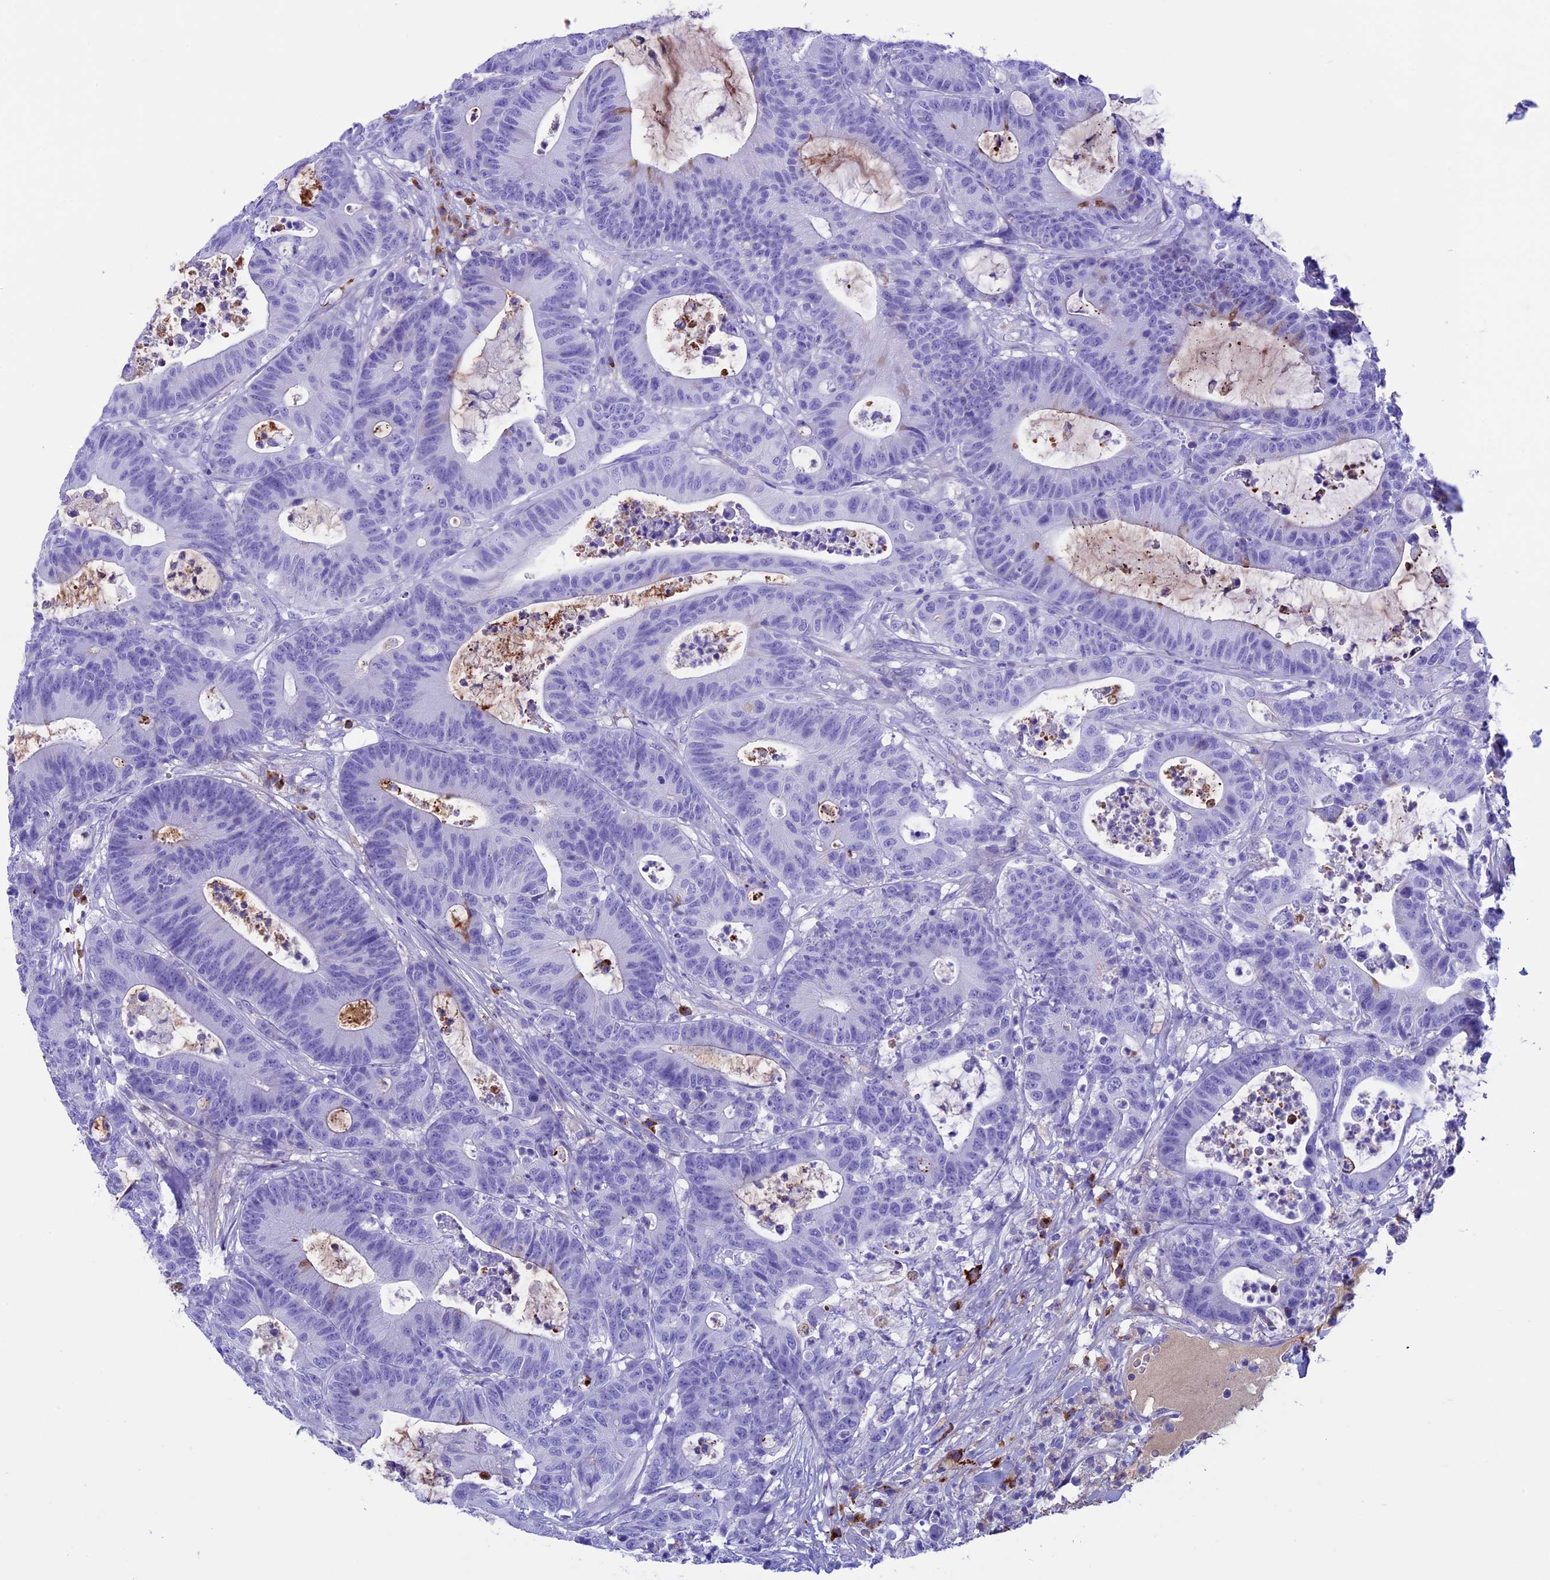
{"staining": {"intensity": "negative", "quantity": "none", "location": "none"}, "tissue": "colorectal cancer", "cell_type": "Tumor cells", "image_type": "cancer", "snomed": [{"axis": "morphology", "description": "Adenocarcinoma, NOS"}, {"axis": "topography", "description": "Colon"}], "caption": "This is a image of IHC staining of adenocarcinoma (colorectal), which shows no staining in tumor cells.", "gene": "IGSF6", "patient": {"sex": "female", "age": 84}}